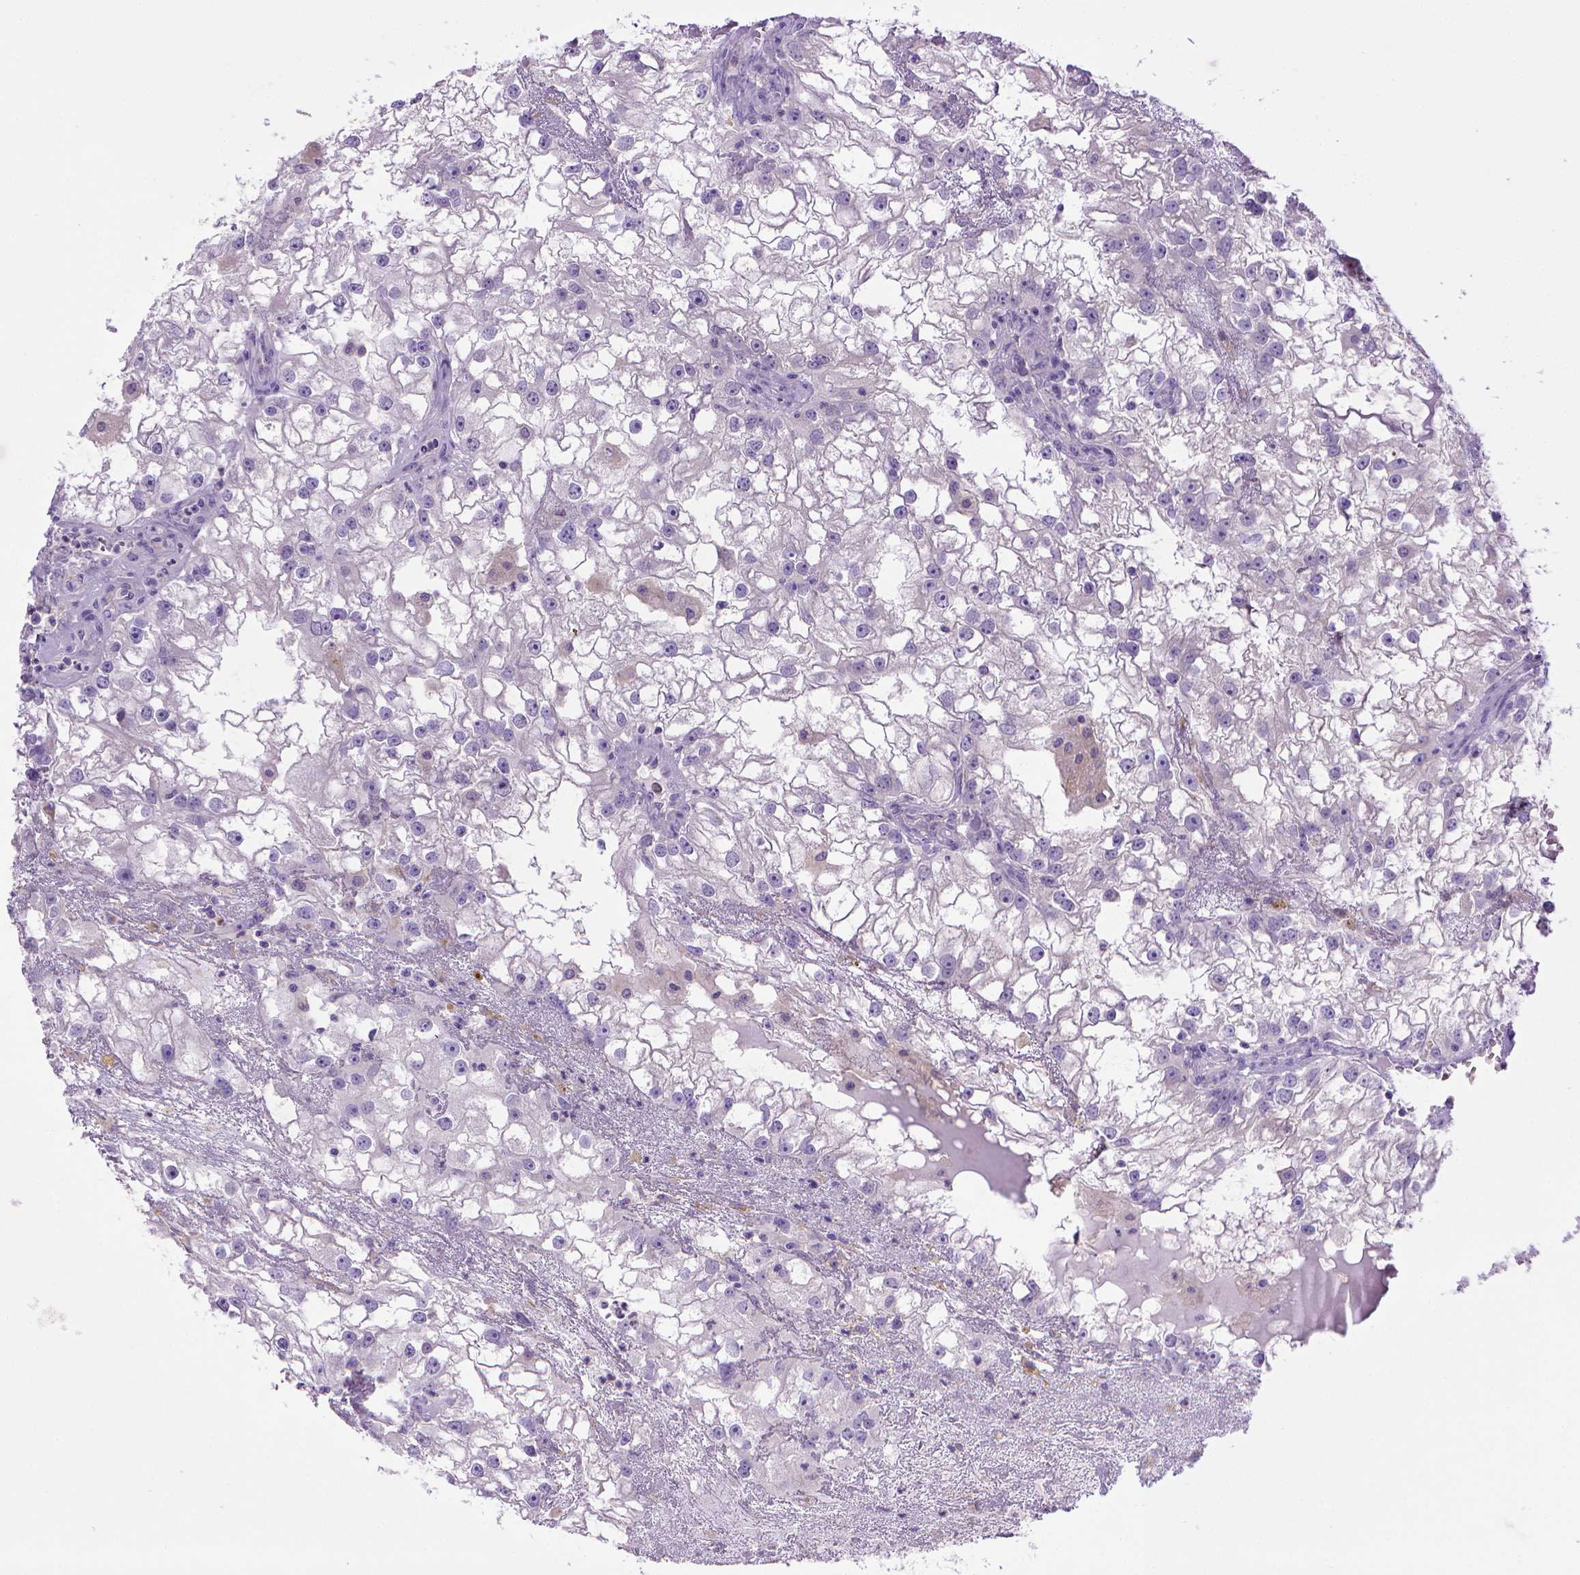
{"staining": {"intensity": "negative", "quantity": "none", "location": "none"}, "tissue": "renal cancer", "cell_type": "Tumor cells", "image_type": "cancer", "snomed": [{"axis": "morphology", "description": "Adenocarcinoma, NOS"}, {"axis": "topography", "description": "Kidney"}], "caption": "Immunohistochemistry (IHC) of human renal adenocarcinoma displays no expression in tumor cells.", "gene": "BAAT", "patient": {"sex": "male", "age": 59}}